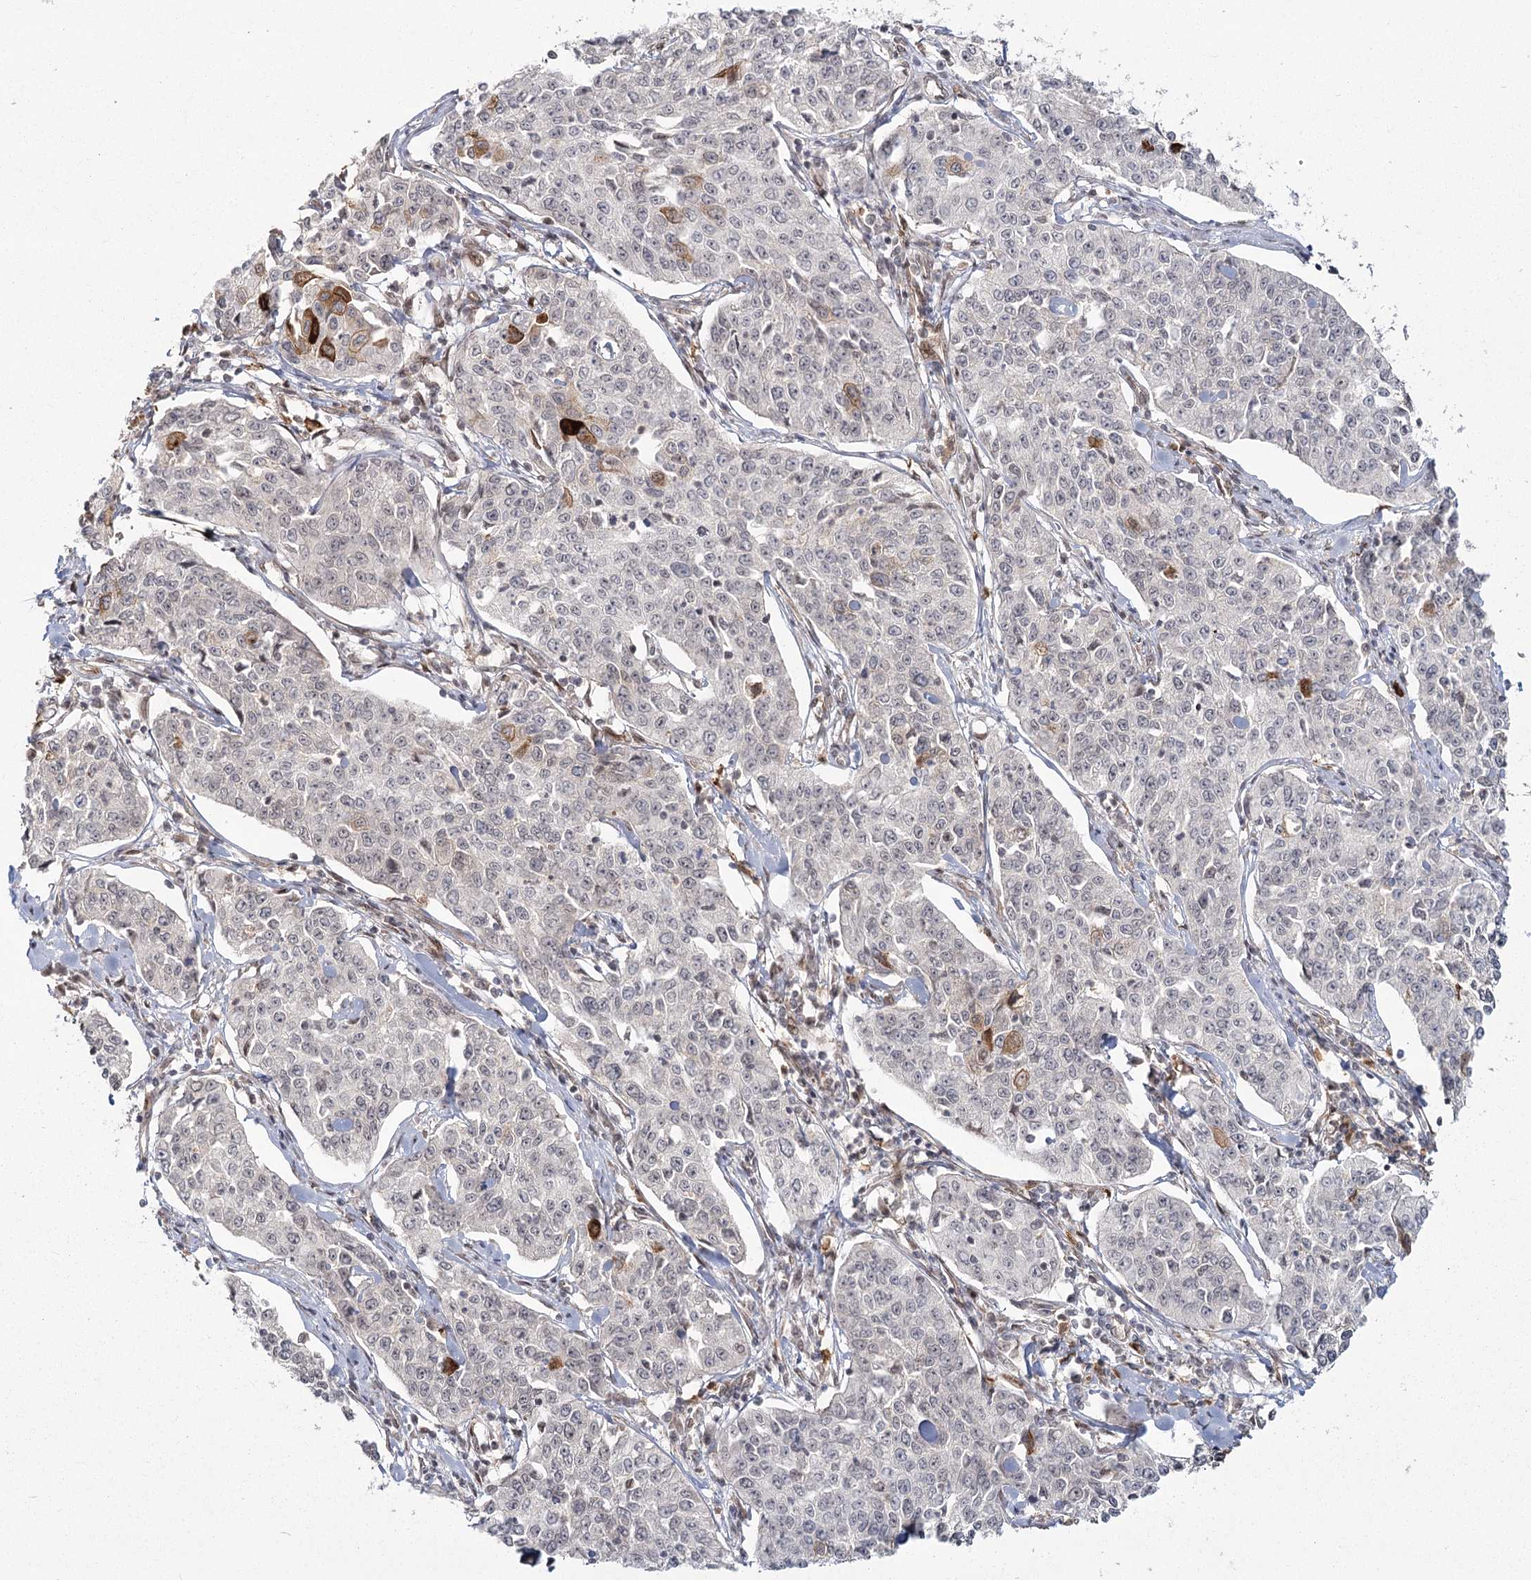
{"staining": {"intensity": "negative", "quantity": "none", "location": "none"}, "tissue": "cervical cancer", "cell_type": "Tumor cells", "image_type": "cancer", "snomed": [{"axis": "morphology", "description": "Squamous cell carcinoma, NOS"}, {"axis": "topography", "description": "Cervix"}], "caption": "This photomicrograph is of cervical cancer stained with immunohistochemistry (IHC) to label a protein in brown with the nuclei are counter-stained blue. There is no positivity in tumor cells.", "gene": "AP2M1", "patient": {"sex": "female", "age": 35}}